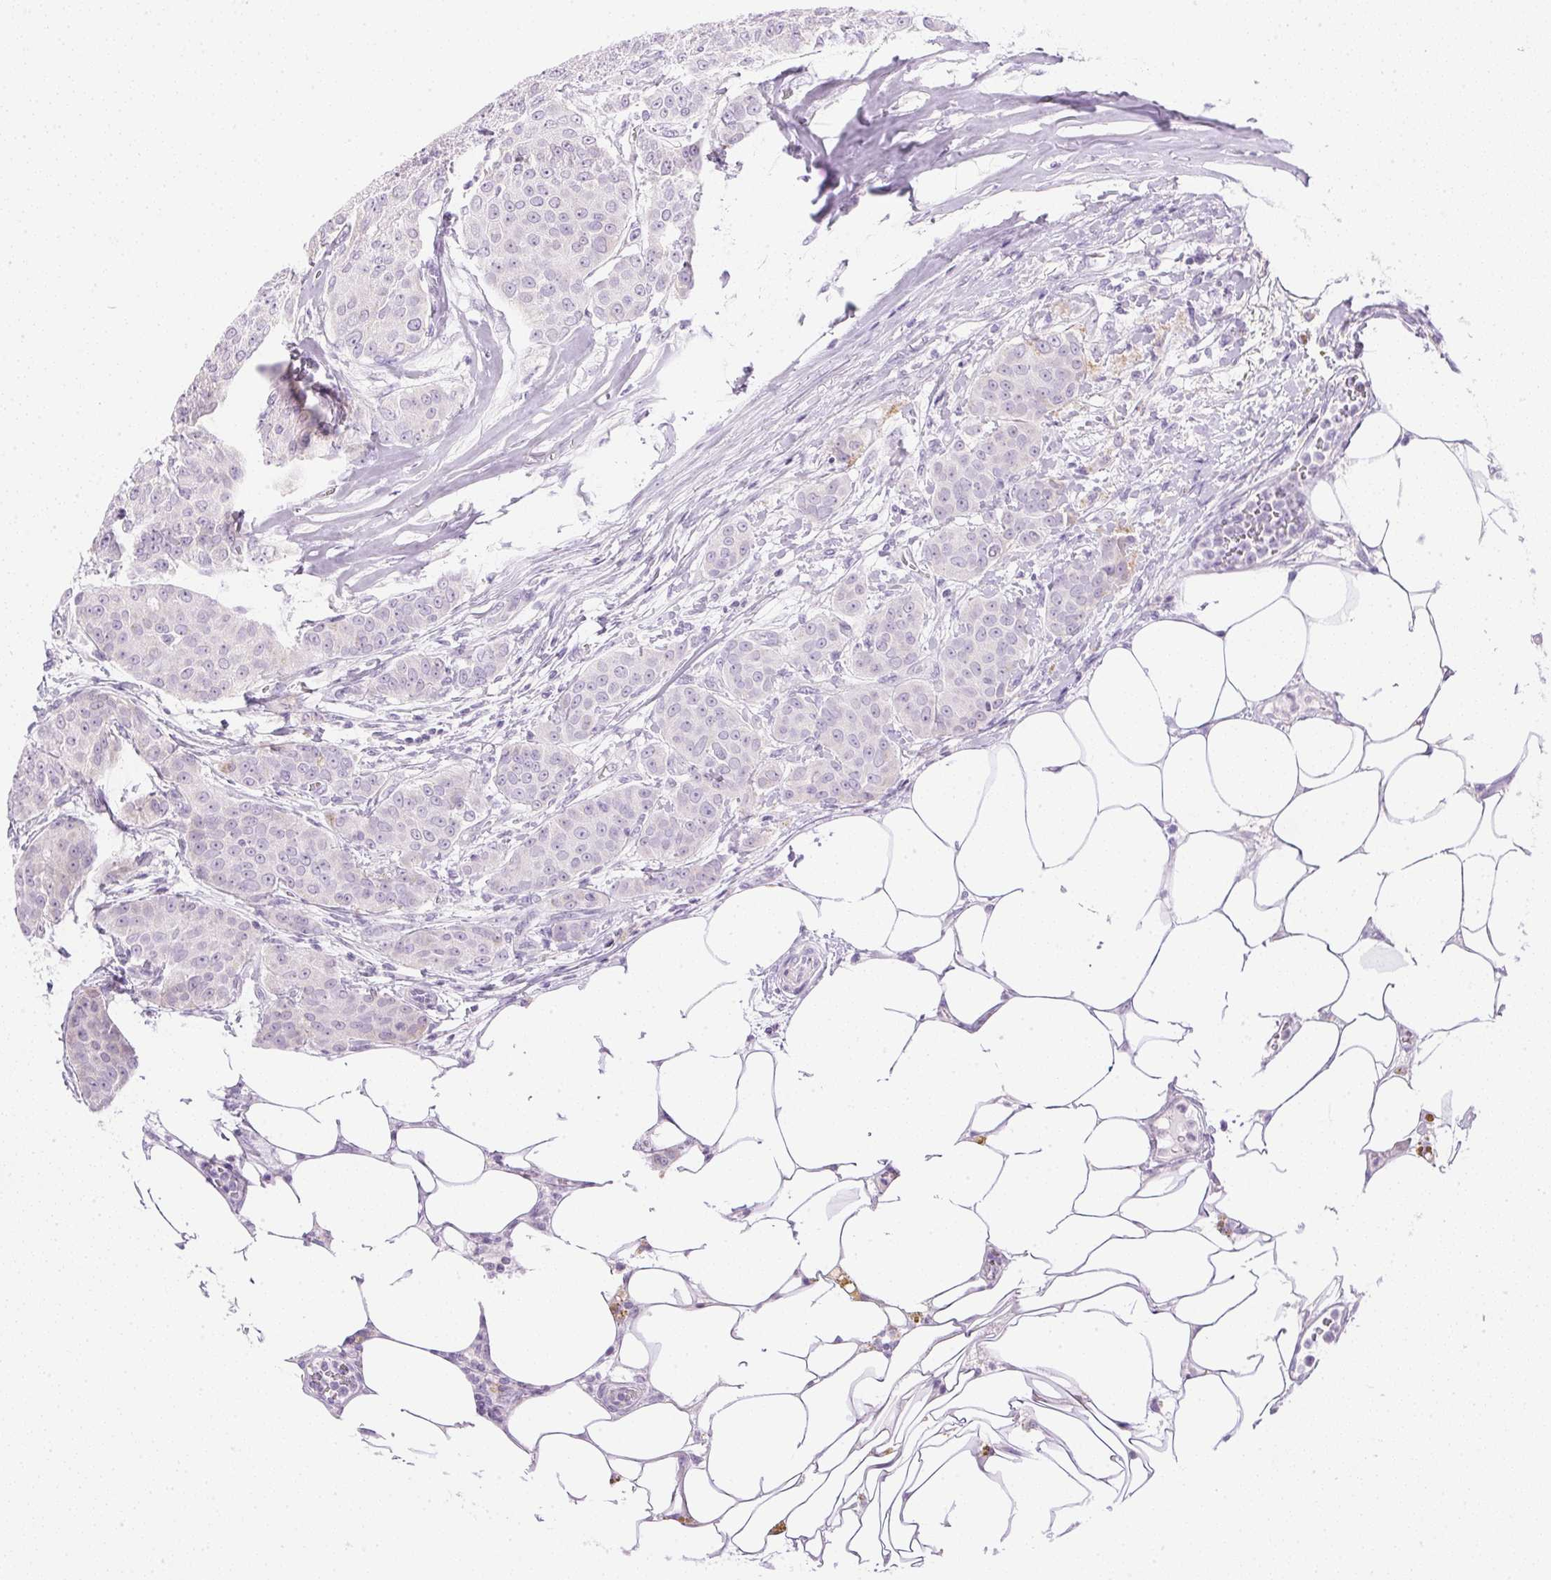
{"staining": {"intensity": "negative", "quantity": "none", "location": "none"}, "tissue": "breast cancer", "cell_type": "Tumor cells", "image_type": "cancer", "snomed": [{"axis": "morphology", "description": "Duct carcinoma"}, {"axis": "topography", "description": "Breast"}], "caption": "Tumor cells show no significant staining in invasive ductal carcinoma (breast).", "gene": "CTRL", "patient": {"sex": "female", "age": 91}}